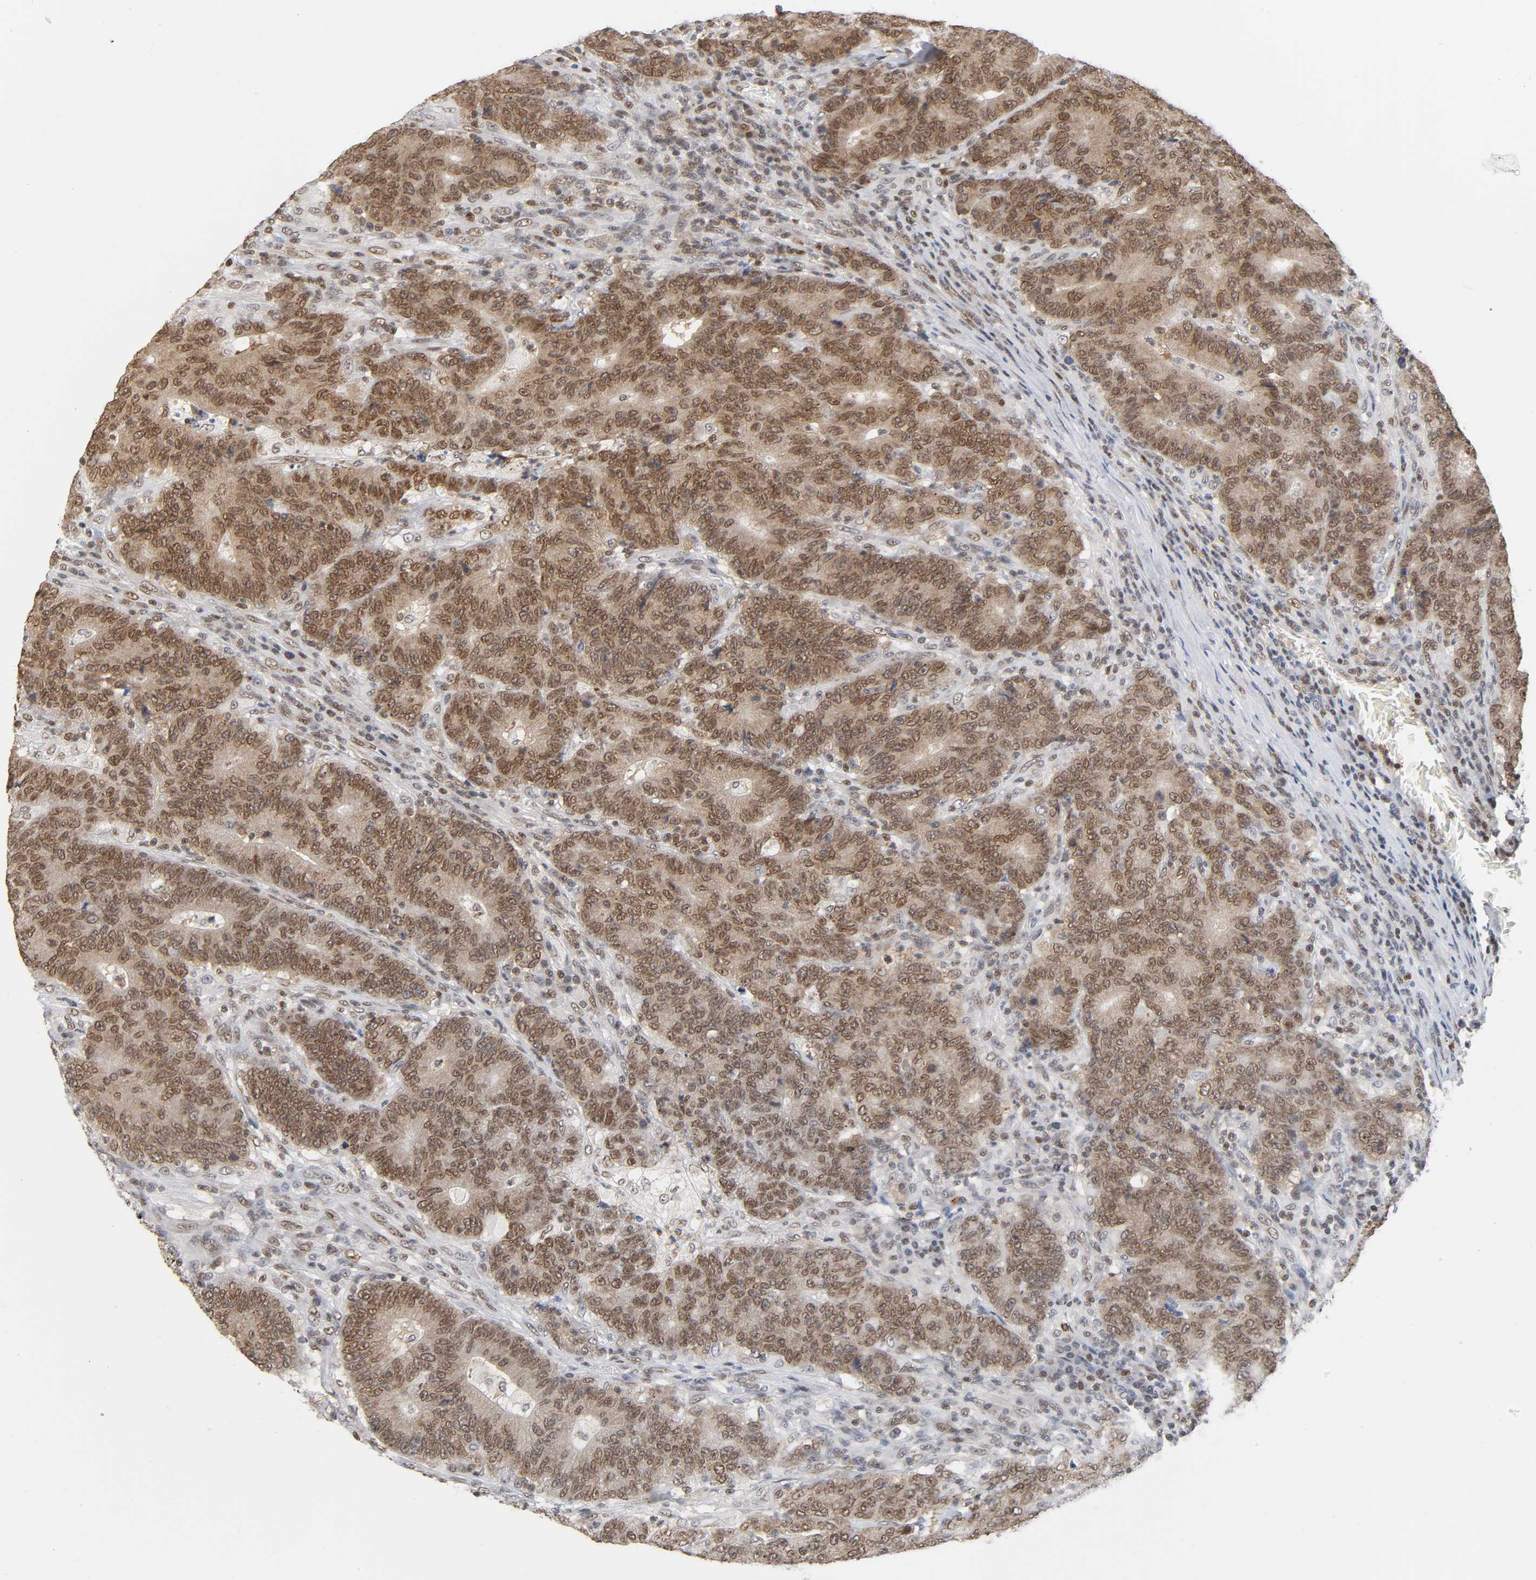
{"staining": {"intensity": "strong", "quantity": ">75%", "location": "nuclear"}, "tissue": "colorectal cancer", "cell_type": "Tumor cells", "image_type": "cancer", "snomed": [{"axis": "morphology", "description": "Normal tissue, NOS"}, {"axis": "morphology", "description": "Adenocarcinoma, NOS"}, {"axis": "topography", "description": "Colon"}], "caption": "About >75% of tumor cells in human colorectal cancer (adenocarcinoma) demonstrate strong nuclear protein positivity as visualized by brown immunohistochemical staining.", "gene": "SUMO1", "patient": {"sex": "female", "age": 75}}